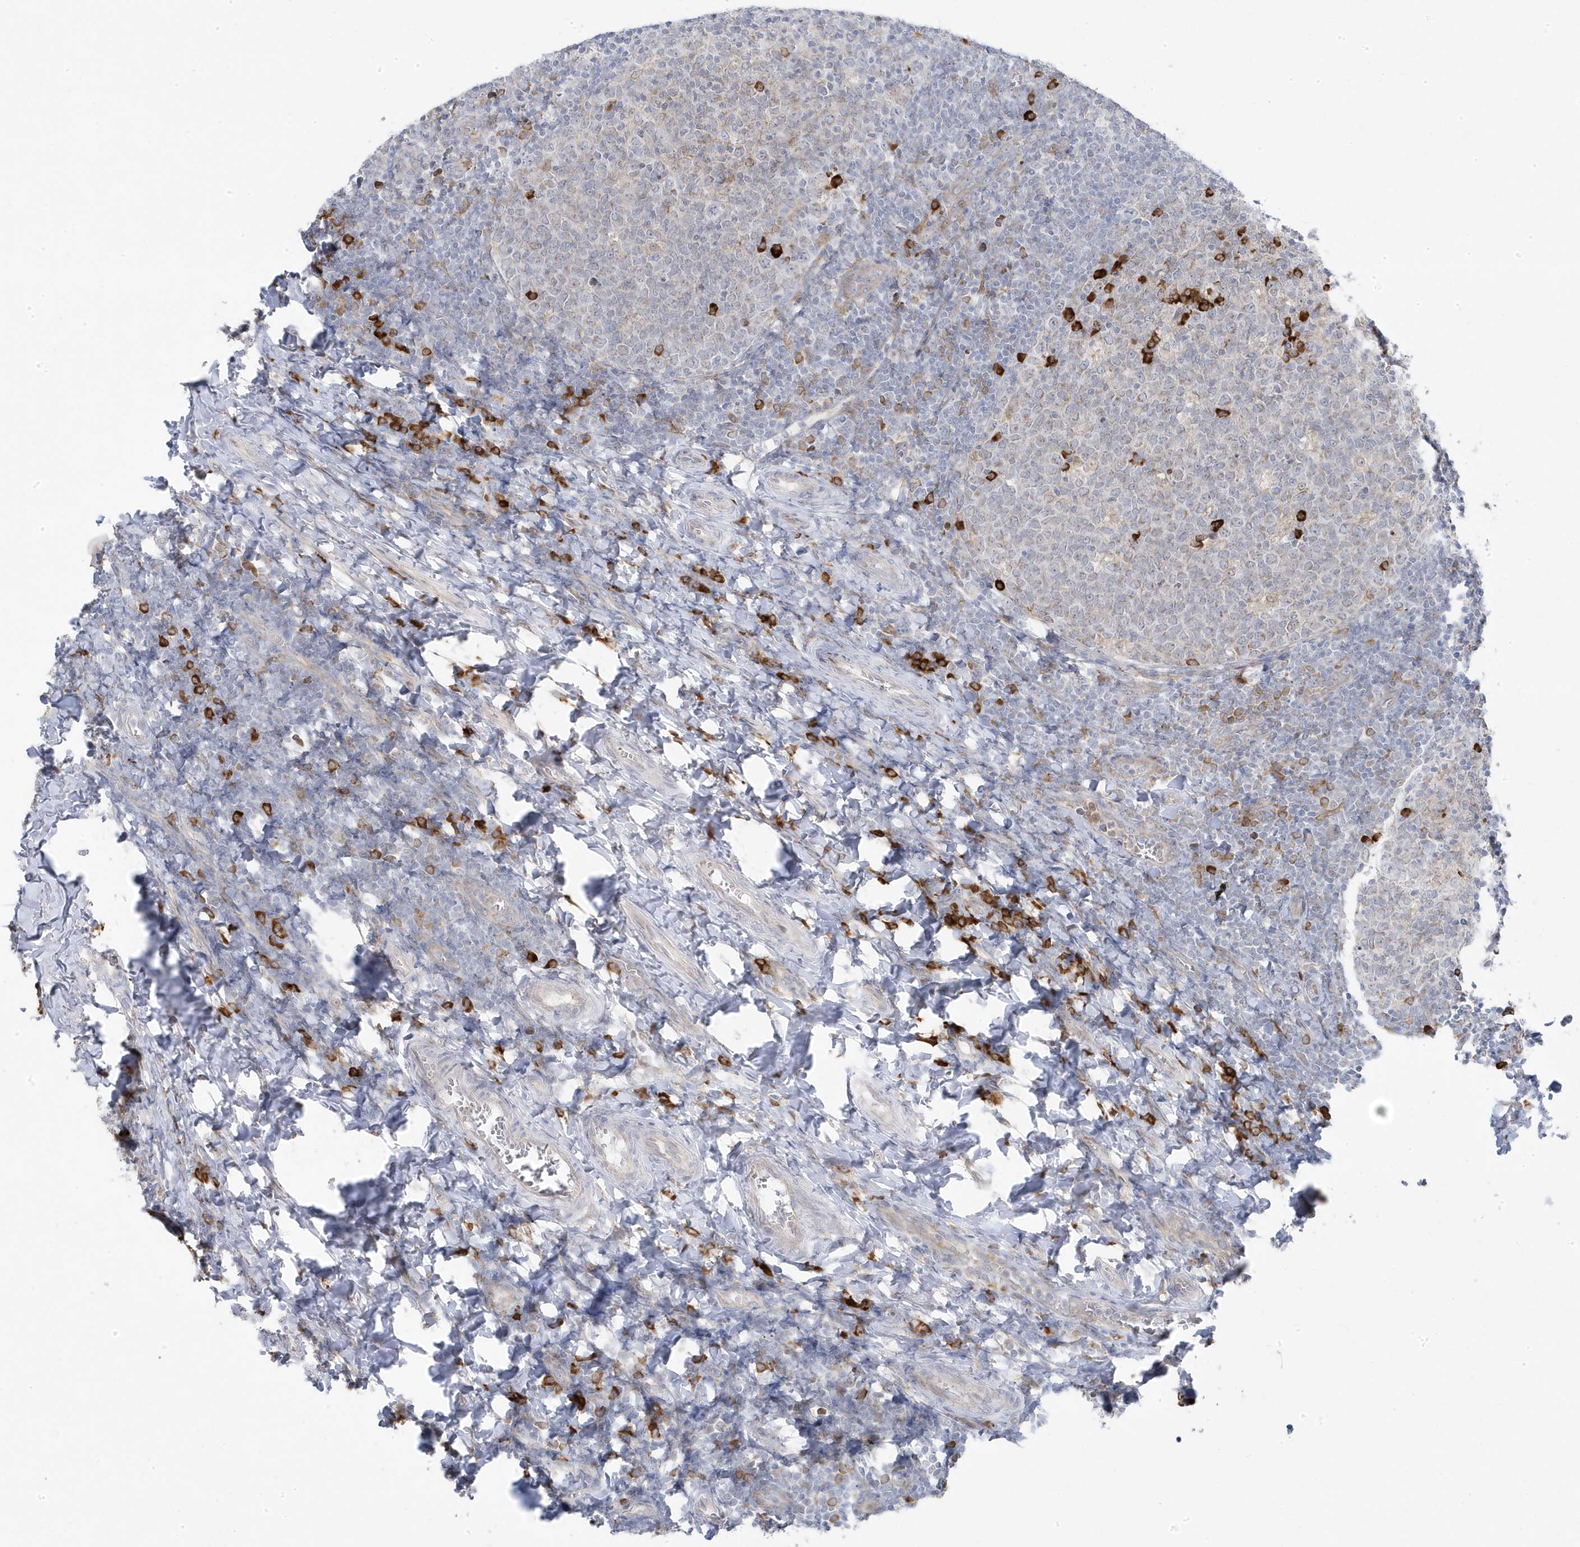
{"staining": {"intensity": "strong", "quantity": "<25%", "location": "cytoplasmic/membranous"}, "tissue": "tonsil", "cell_type": "Germinal center cells", "image_type": "normal", "snomed": [{"axis": "morphology", "description": "Normal tissue, NOS"}, {"axis": "topography", "description": "Tonsil"}], "caption": "Germinal center cells display strong cytoplasmic/membranous expression in approximately <25% of cells in normal tonsil. (brown staining indicates protein expression, while blue staining denotes nuclei).", "gene": "ZNF654", "patient": {"sex": "female", "age": 19}}